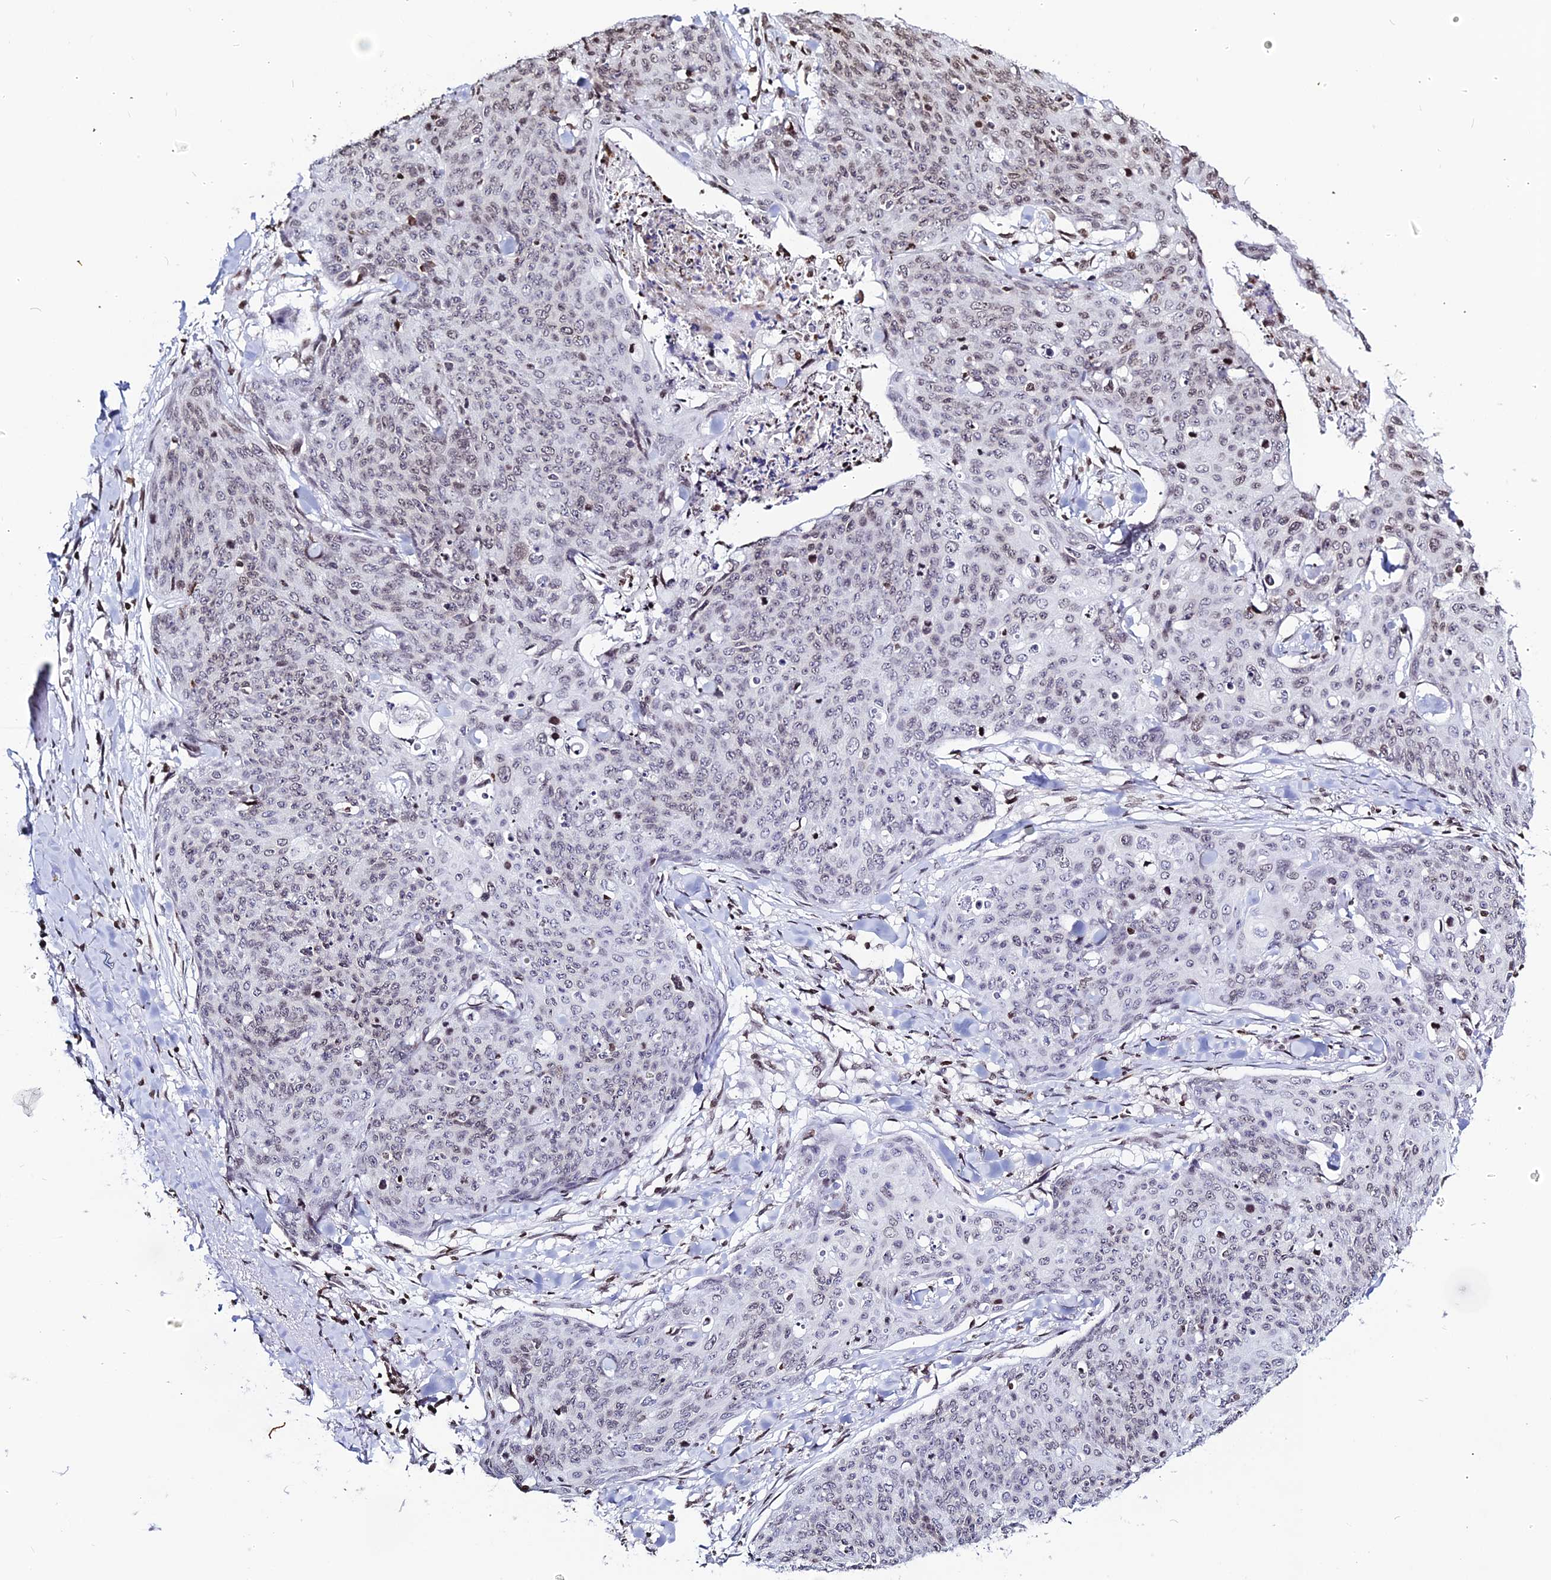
{"staining": {"intensity": "weak", "quantity": "25%-75%", "location": "nuclear"}, "tissue": "skin cancer", "cell_type": "Tumor cells", "image_type": "cancer", "snomed": [{"axis": "morphology", "description": "Squamous cell carcinoma, NOS"}, {"axis": "topography", "description": "Skin"}, {"axis": "topography", "description": "Vulva"}], "caption": "This image displays squamous cell carcinoma (skin) stained with IHC to label a protein in brown. The nuclear of tumor cells show weak positivity for the protein. Nuclei are counter-stained blue.", "gene": "MACROH2A2", "patient": {"sex": "female", "age": 85}}